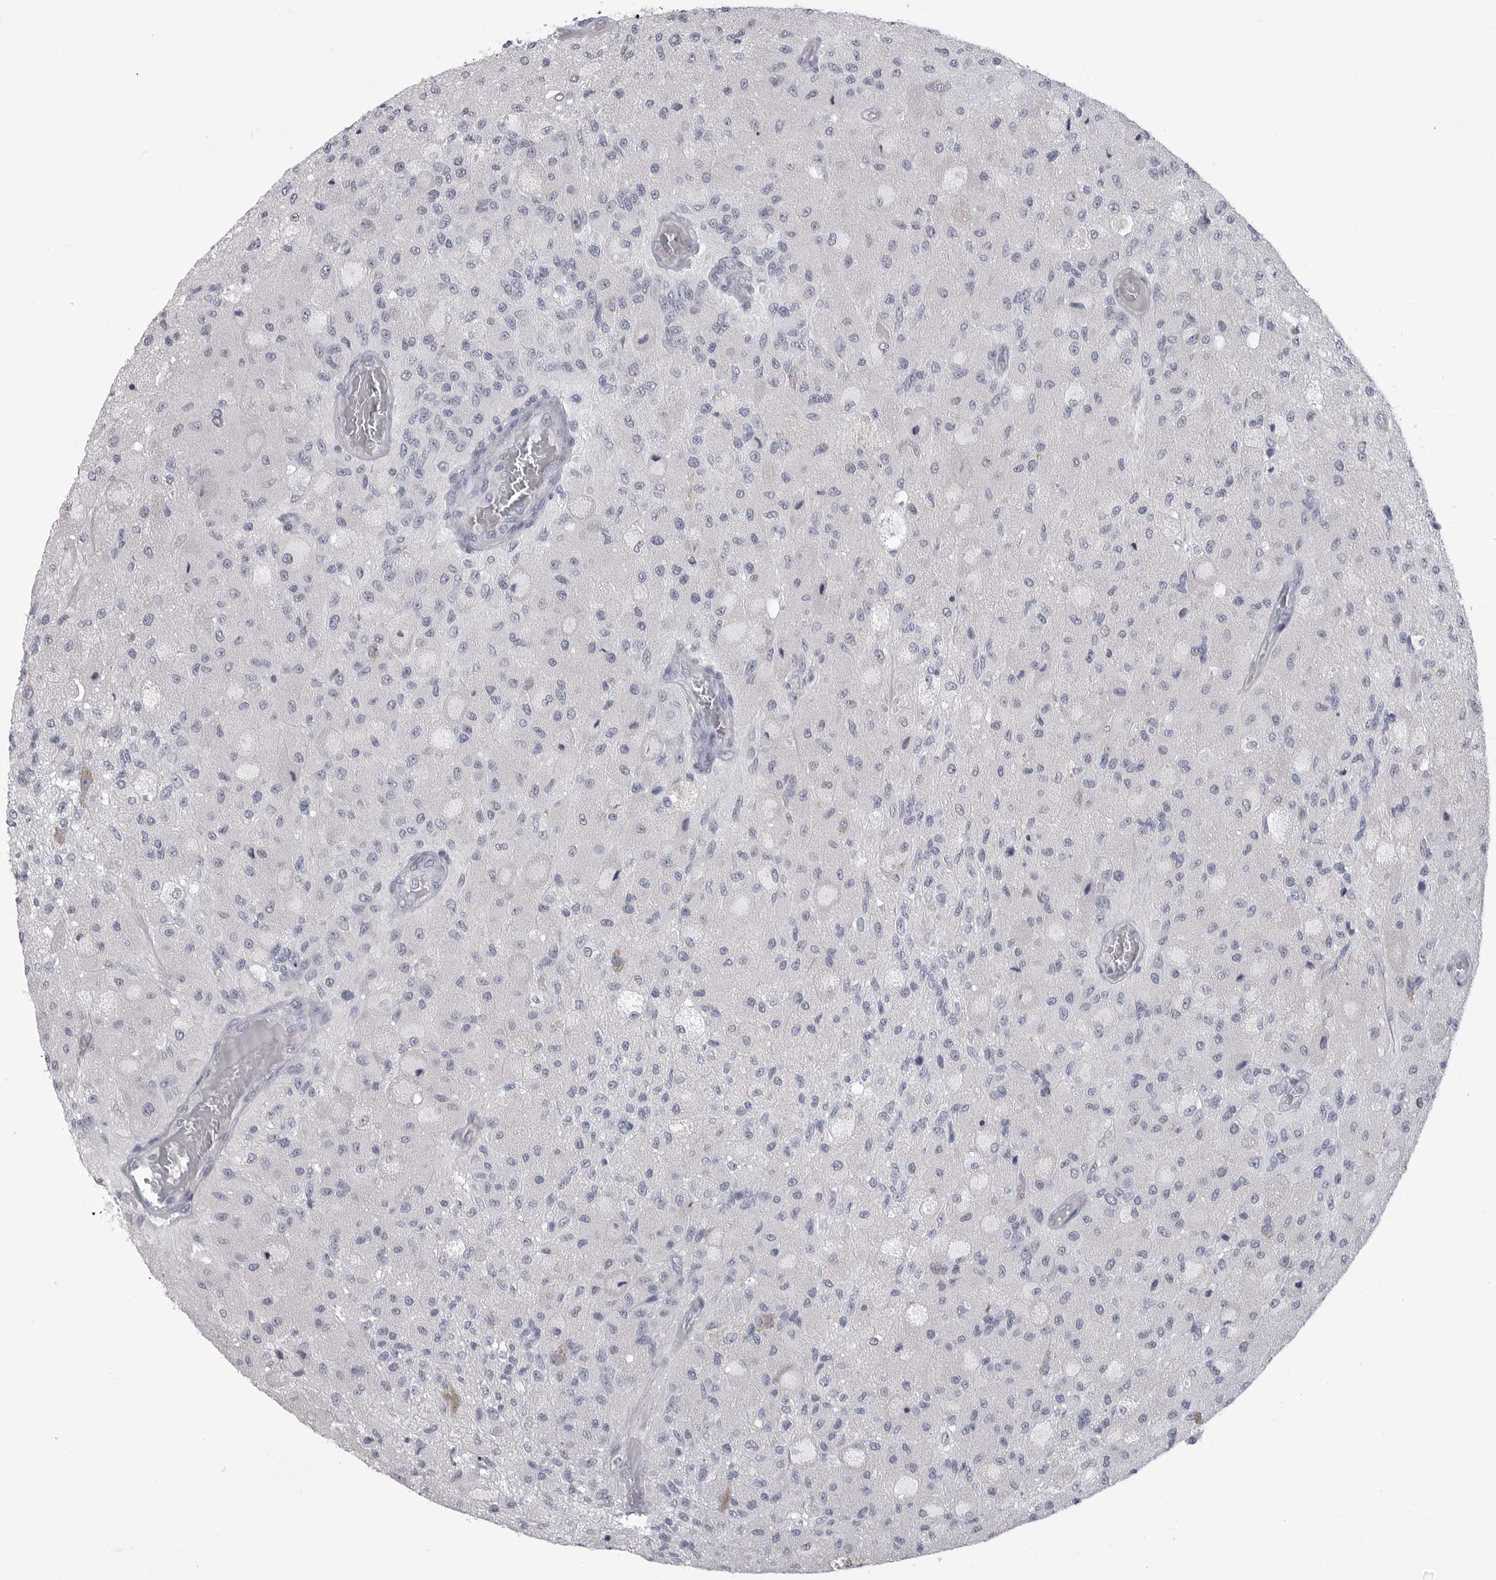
{"staining": {"intensity": "negative", "quantity": "none", "location": "none"}, "tissue": "glioma", "cell_type": "Tumor cells", "image_type": "cancer", "snomed": [{"axis": "morphology", "description": "Normal tissue, NOS"}, {"axis": "morphology", "description": "Glioma, malignant, High grade"}, {"axis": "topography", "description": "Cerebral cortex"}], "caption": "DAB immunohistochemical staining of human glioma demonstrates no significant staining in tumor cells.", "gene": "FKBP2", "patient": {"sex": "male", "age": 77}}